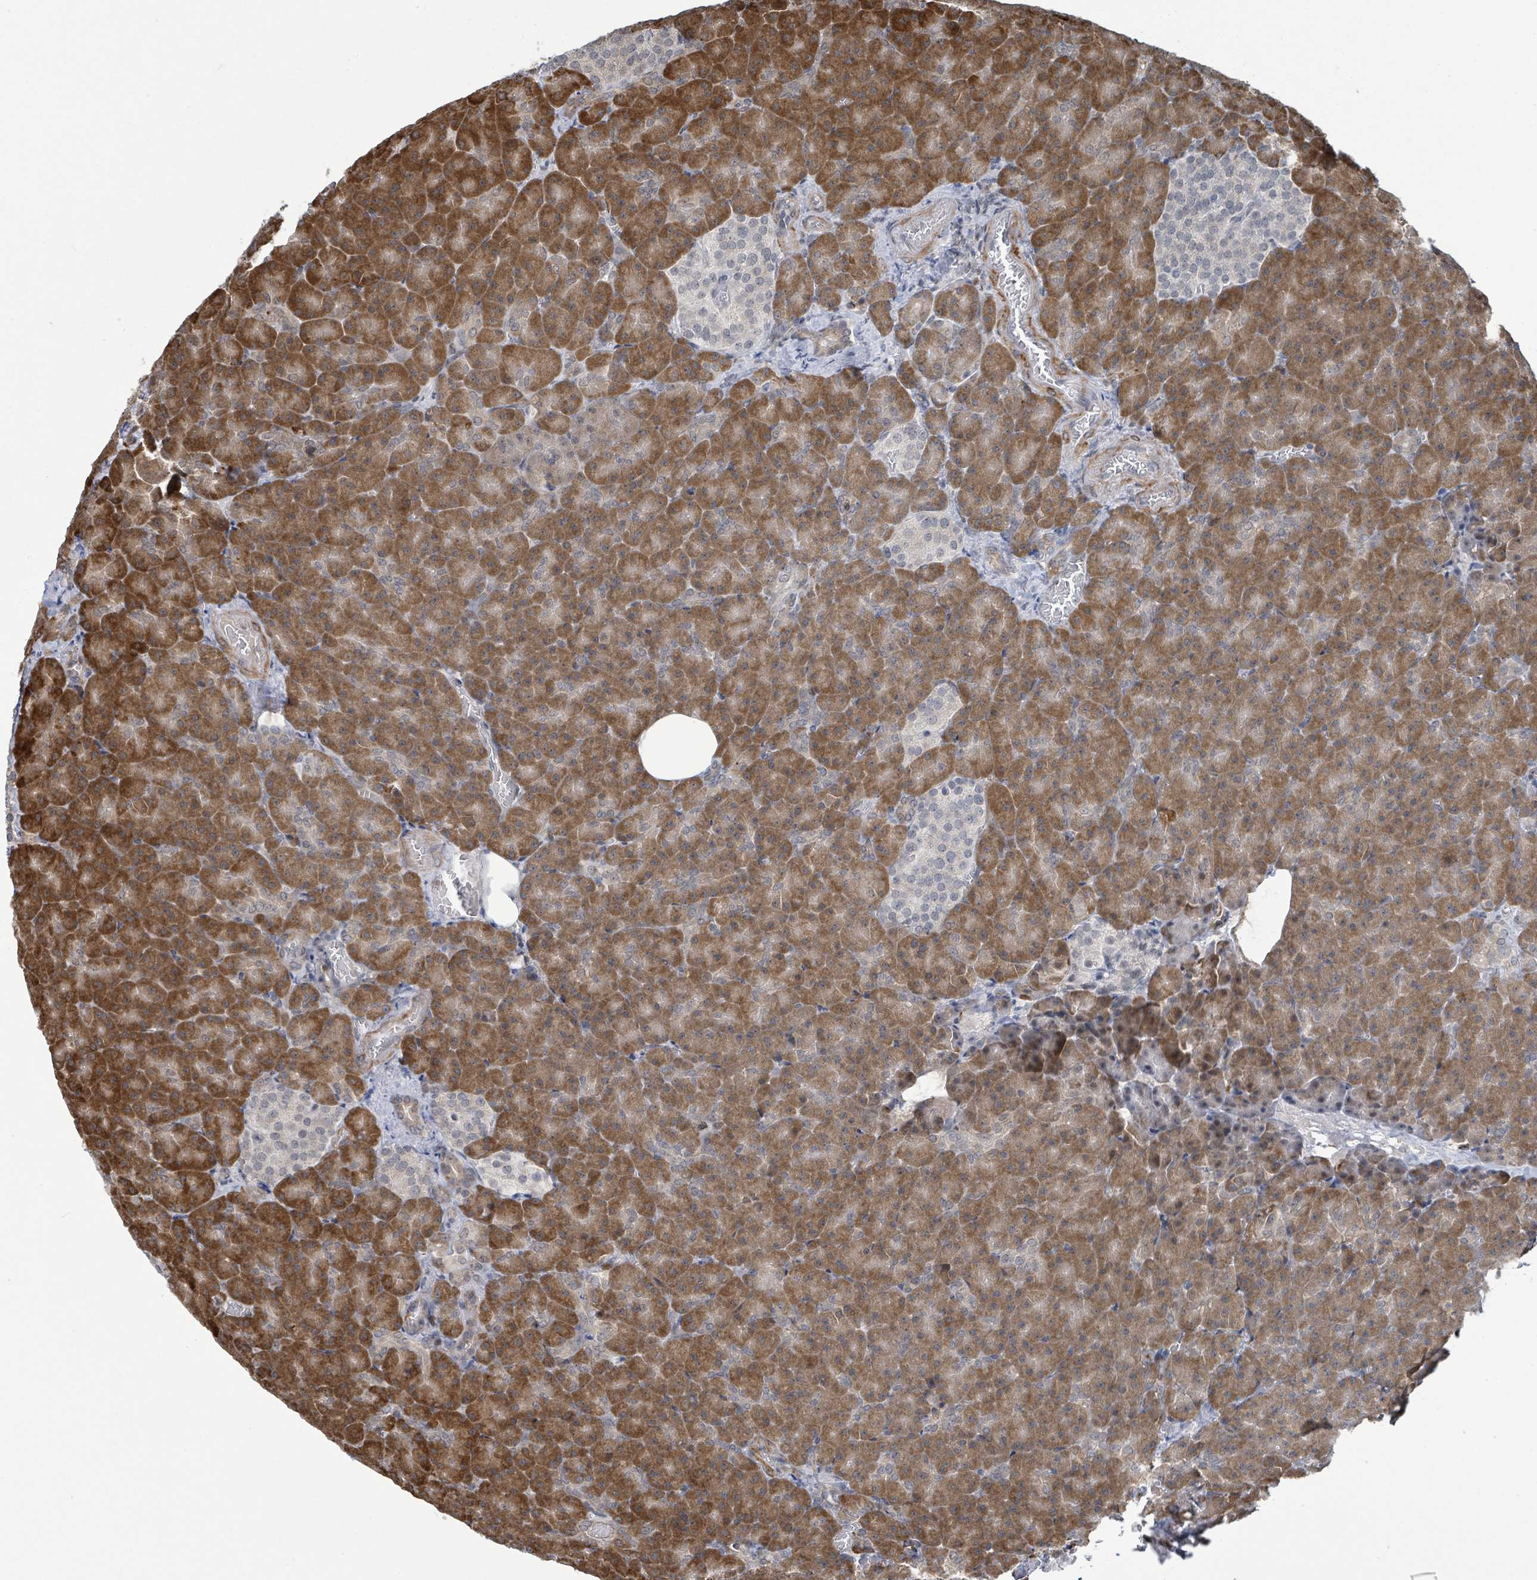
{"staining": {"intensity": "moderate", "quantity": ">75%", "location": "cytoplasmic/membranous"}, "tissue": "pancreas", "cell_type": "Exocrine glandular cells", "image_type": "normal", "snomed": [{"axis": "morphology", "description": "Normal tissue, NOS"}, {"axis": "topography", "description": "Pancreas"}], "caption": "Normal pancreas displays moderate cytoplasmic/membranous expression in approximately >75% of exocrine glandular cells.", "gene": "SBF2", "patient": {"sex": "female", "age": 74}}